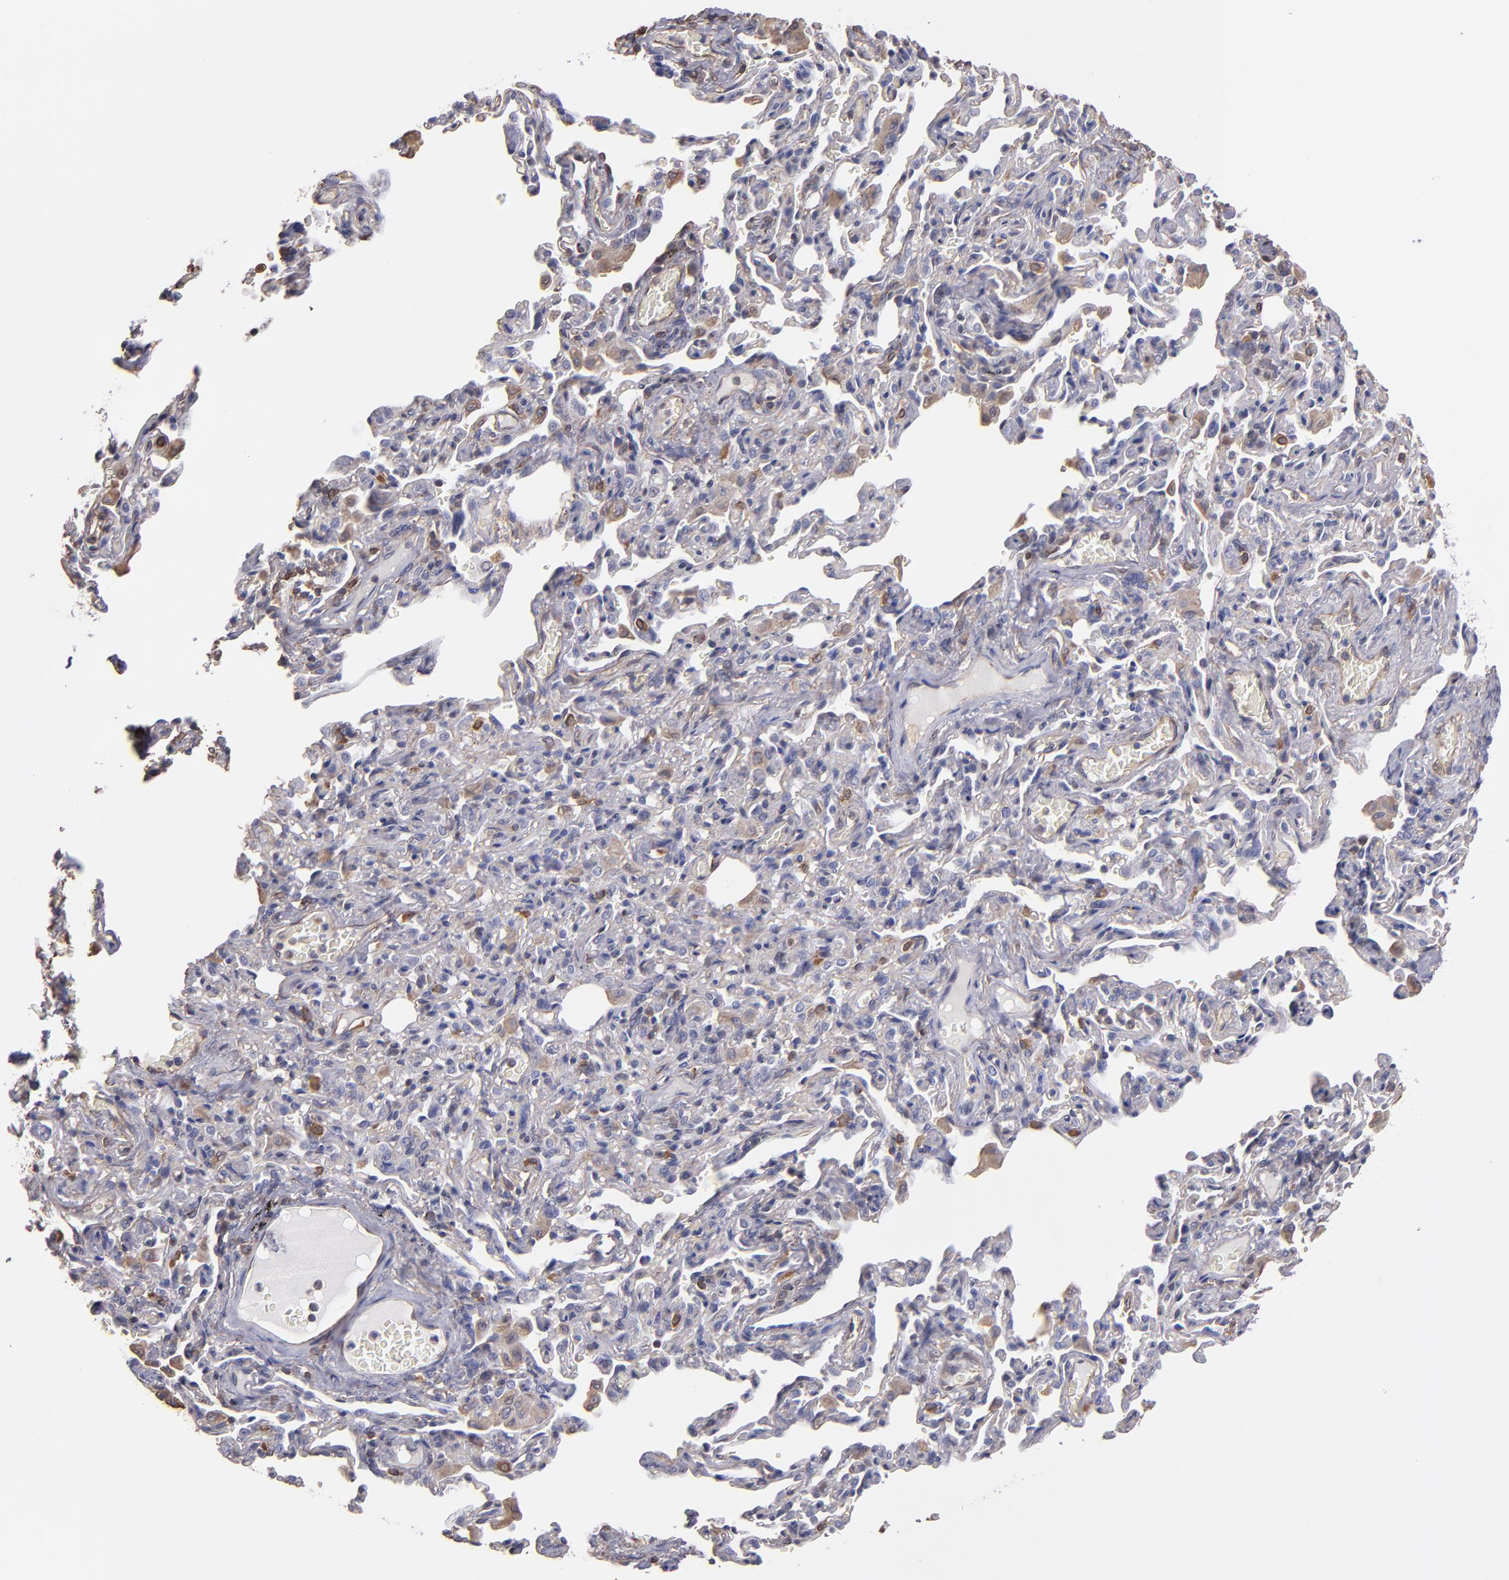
{"staining": {"intensity": "negative", "quantity": "none", "location": "none"}, "tissue": "bronchus", "cell_type": "Respiratory epithelial cells", "image_type": "normal", "snomed": [{"axis": "morphology", "description": "Normal tissue, NOS"}, {"axis": "topography", "description": "Lung"}], "caption": "Immunohistochemical staining of normal bronchus demonstrates no significant staining in respiratory epithelial cells.", "gene": "ABCC1", "patient": {"sex": "male", "age": 64}}